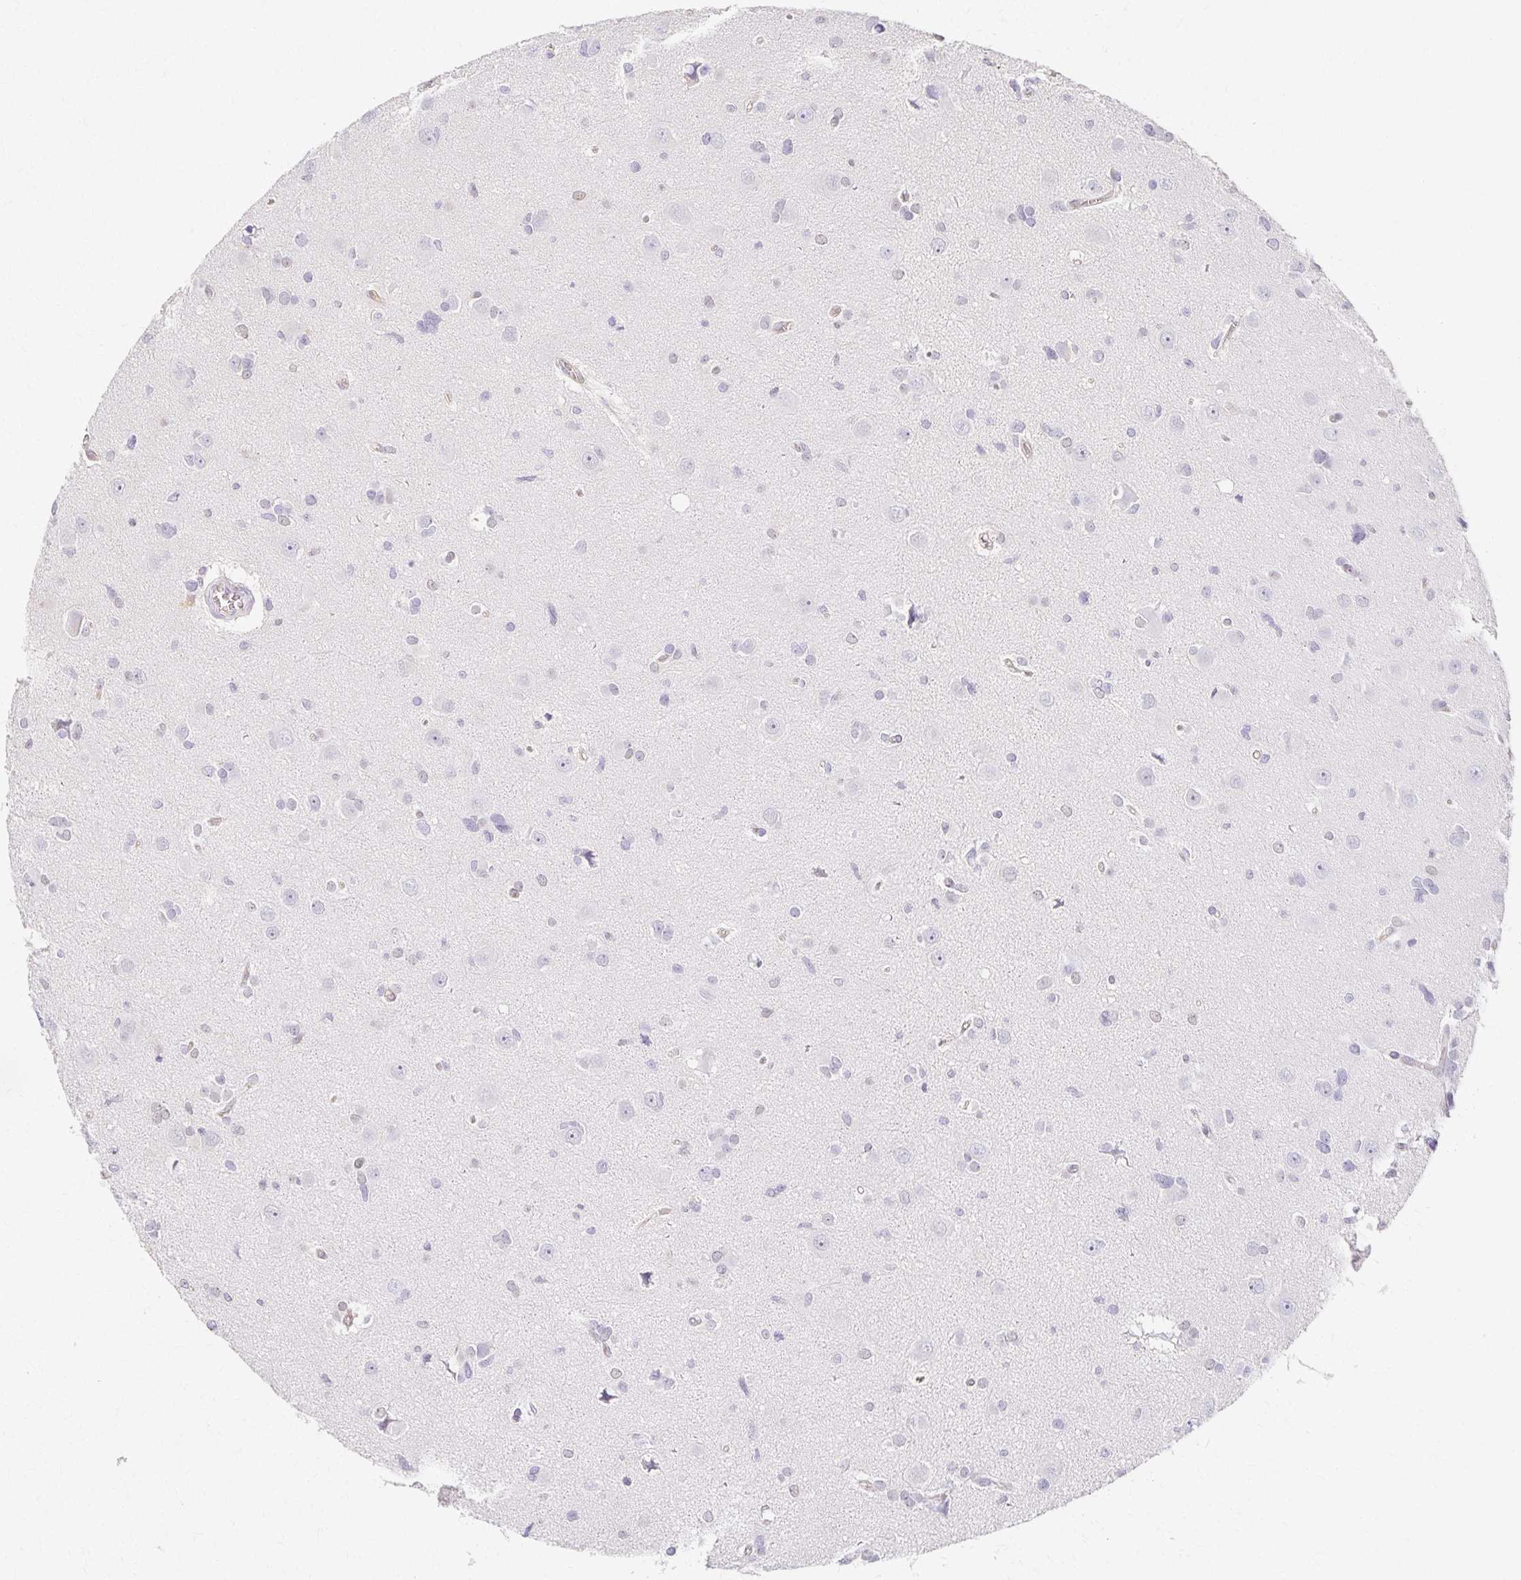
{"staining": {"intensity": "negative", "quantity": "none", "location": "none"}, "tissue": "glioma", "cell_type": "Tumor cells", "image_type": "cancer", "snomed": [{"axis": "morphology", "description": "Glioma, malignant, High grade"}, {"axis": "topography", "description": "Brain"}], "caption": "High-grade glioma (malignant) was stained to show a protein in brown. There is no significant positivity in tumor cells.", "gene": "AZGP1", "patient": {"sex": "male", "age": 23}}